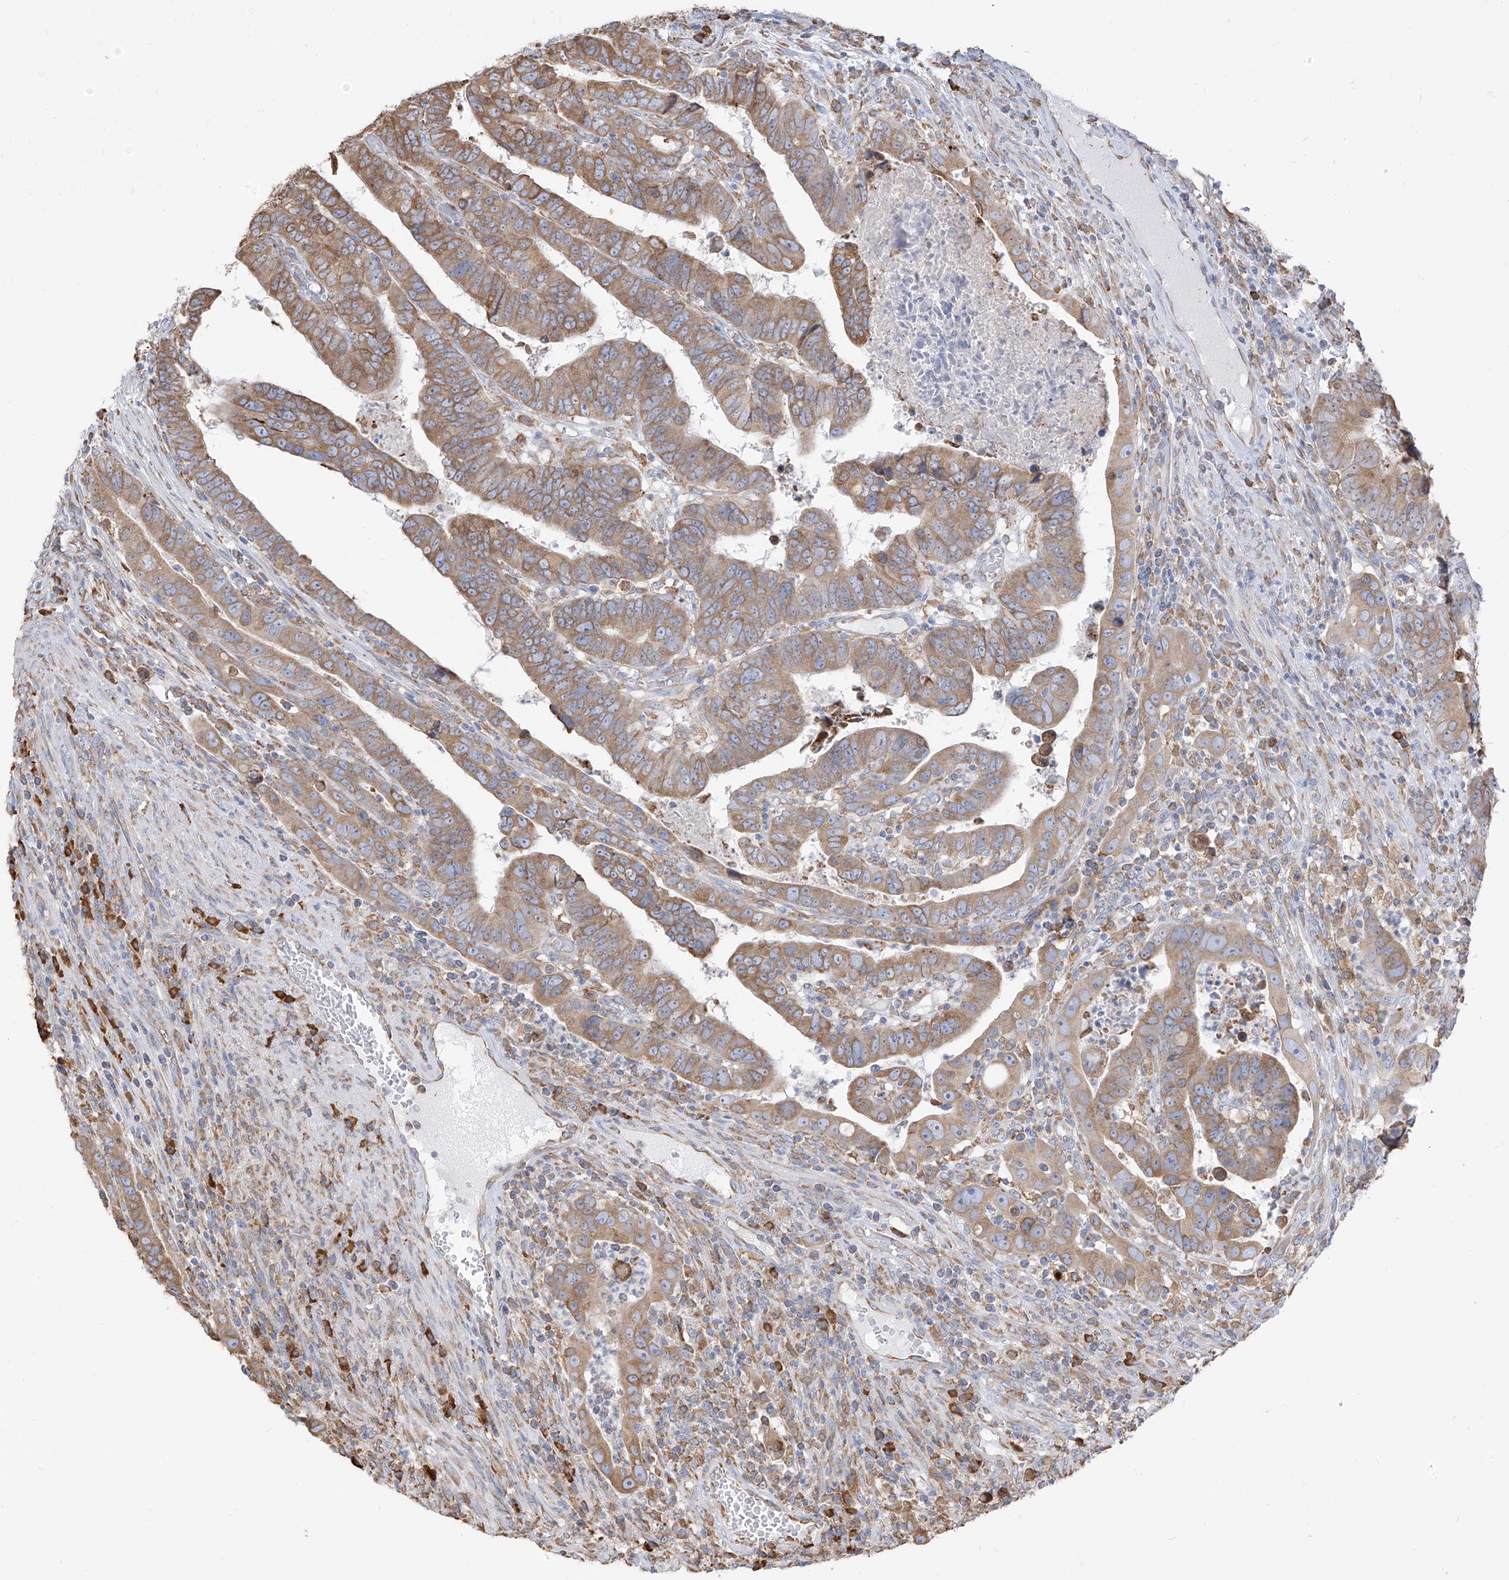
{"staining": {"intensity": "moderate", "quantity": ">75%", "location": "cytoplasmic/membranous"}, "tissue": "colorectal cancer", "cell_type": "Tumor cells", "image_type": "cancer", "snomed": [{"axis": "morphology", "description": "Normal tissue, NOS"}, {"axis": "morphology", "description": "Adenocarcinoma, NOS"}, {"axis": "topography", "description": "Rectum"}], "caption": "A brown stain highlights moderate cytoplasmic/membranous expression of a protein in colorectal cancer (adenocarcinoma) tumor cells. (IHC, brightfield microscopy, high magnification).", "gene": "PDIA6", "patient": {"sex": "female", "age": 65}}